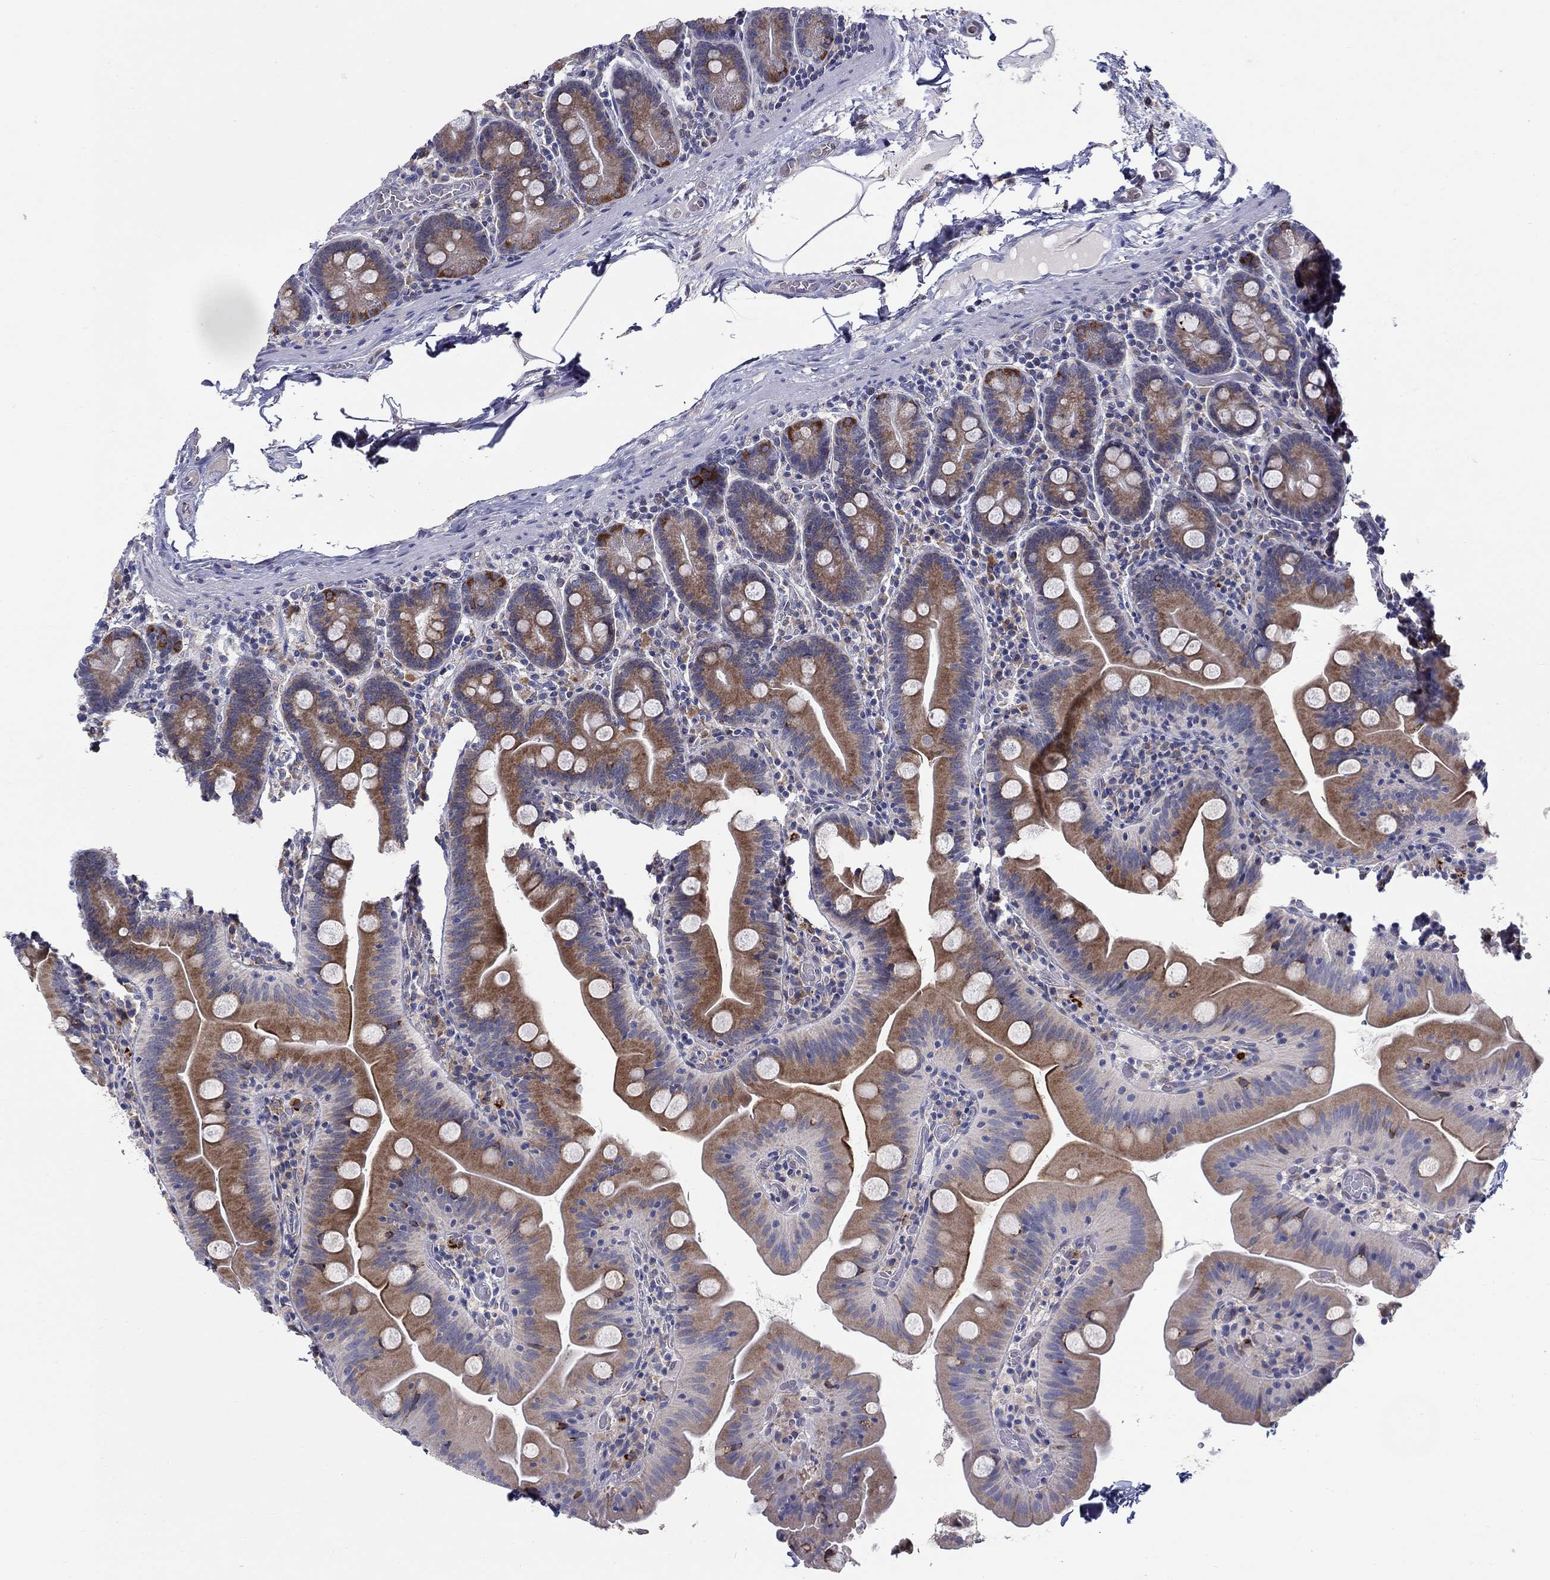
{"staining": {"intensity": "moderate", "quantity": ">75%", "location": "cytoplasmic/membranous"}, "tissue": "small intestine", "cell_type": "Glandular cells", "image_type": "normal", "snomed": [{"axis": "morphology", "description": "Normal tissue, NOS"}, {"axis": "topography", "description": "Small intestine"}], "caption": "Moderate cytoplasmic/membranous protein staining is seen in approximately >75% of glandular cells in small intestine. The staining was performed using DAB (3,3'-diaminobenzidine) to visualize the protein expression in brown, while the nuclei were stained in blue with hematoxylin (Magnification: 20x).", "gene": "QRFPR", "patient": {"sex": "male", "age": 37}}